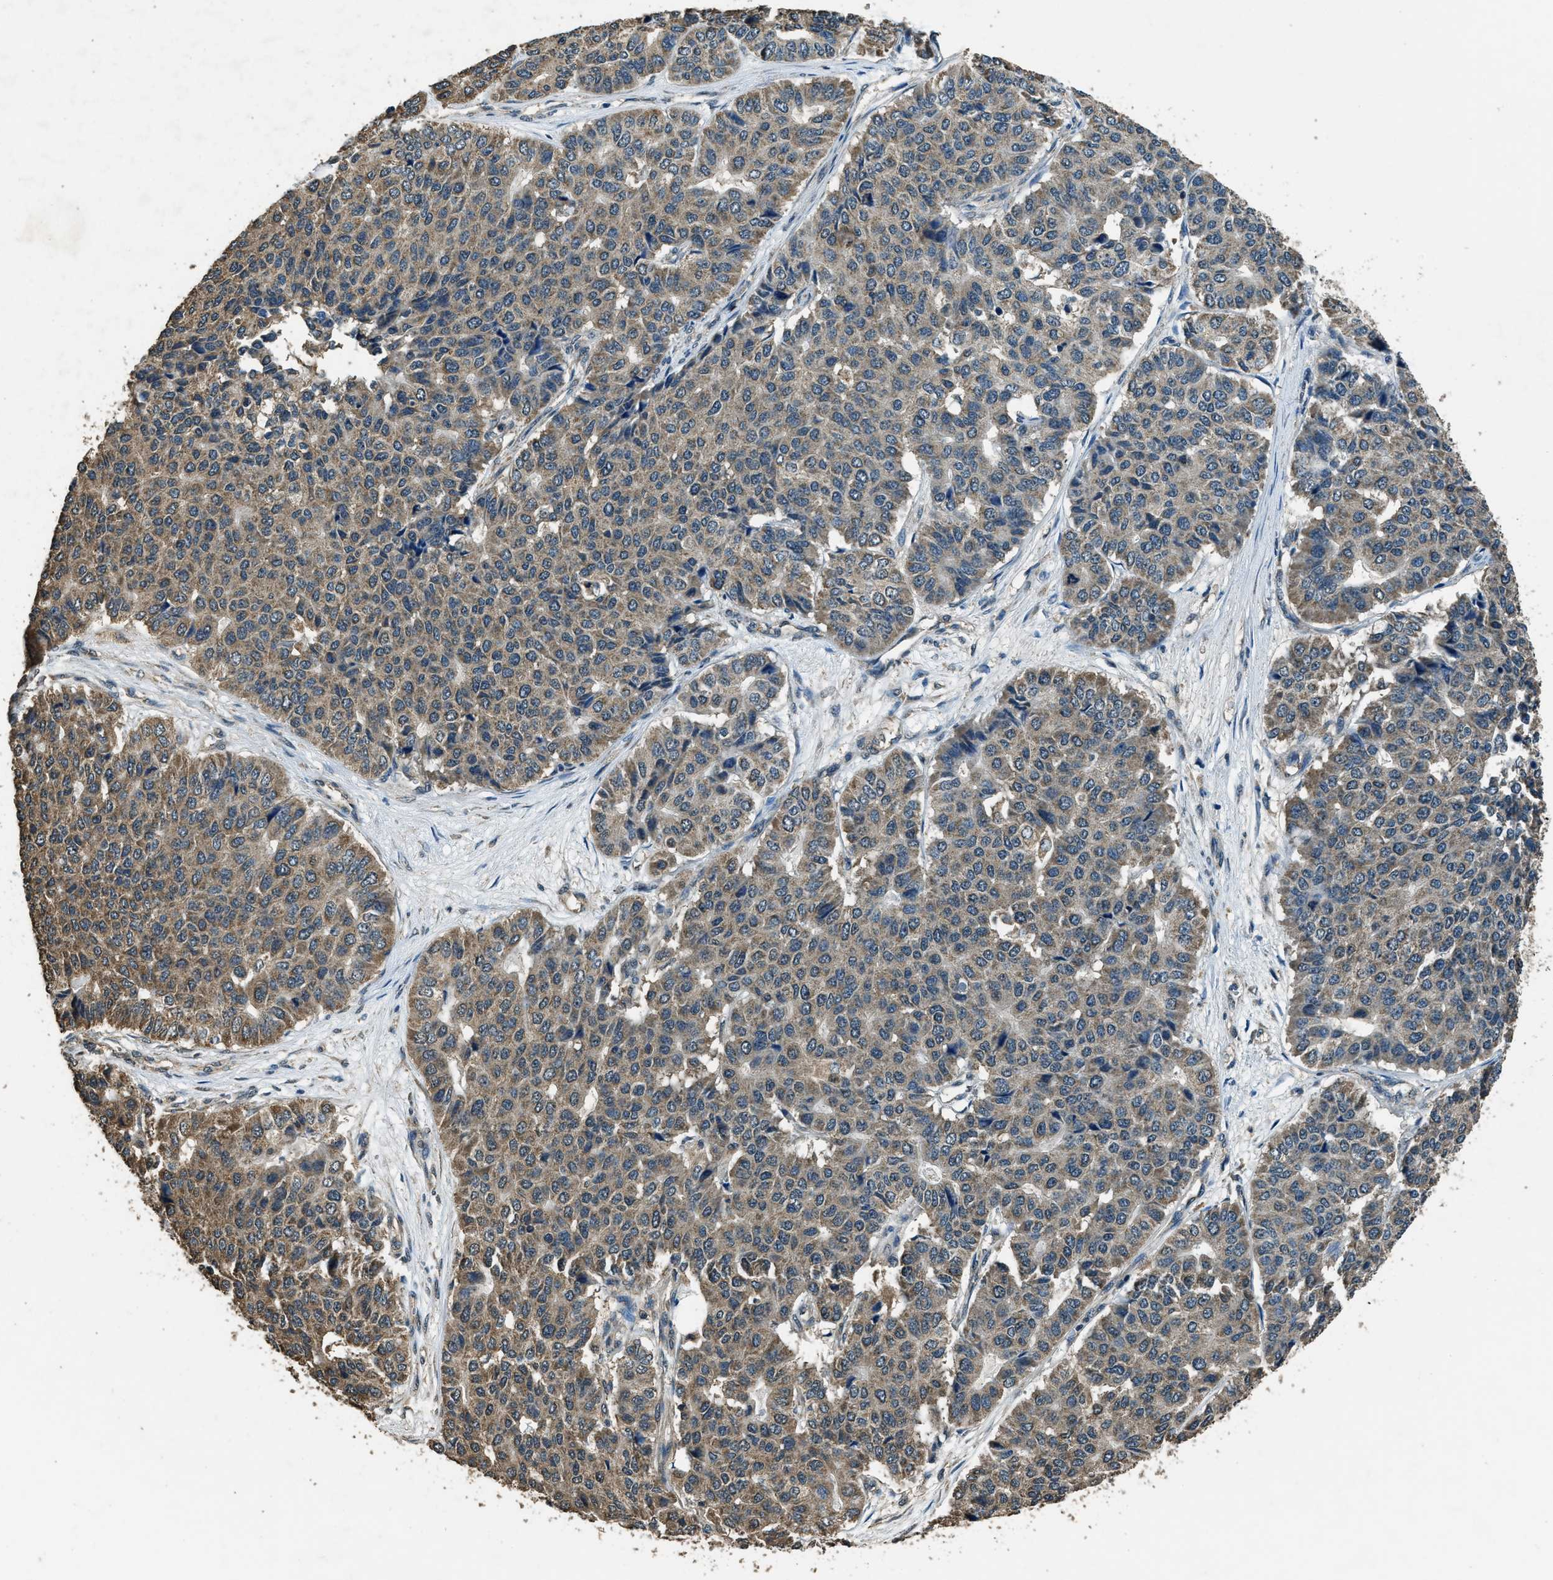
{"staining": {"intensity": "moderate", "quantity": ">75%", "location": "cytoplasmic/membranous"}, "tissue": "pancreatic cancer", "cell_type": "Tumor cells", "image_type": "cancer", "snomed": [{"axis": "morphology", "description": "Adenocarcinoma, NOS"}, {"axis": "topography", "description": "Pancreas"}], "caption": "Tumor cells exhibit medium levels of moderate cytoplasmic/membranous expression in about >75% of cells in pancreatic cancer.", "gene": "SALL3", "patient": {"sex": "male", "age": 50}}